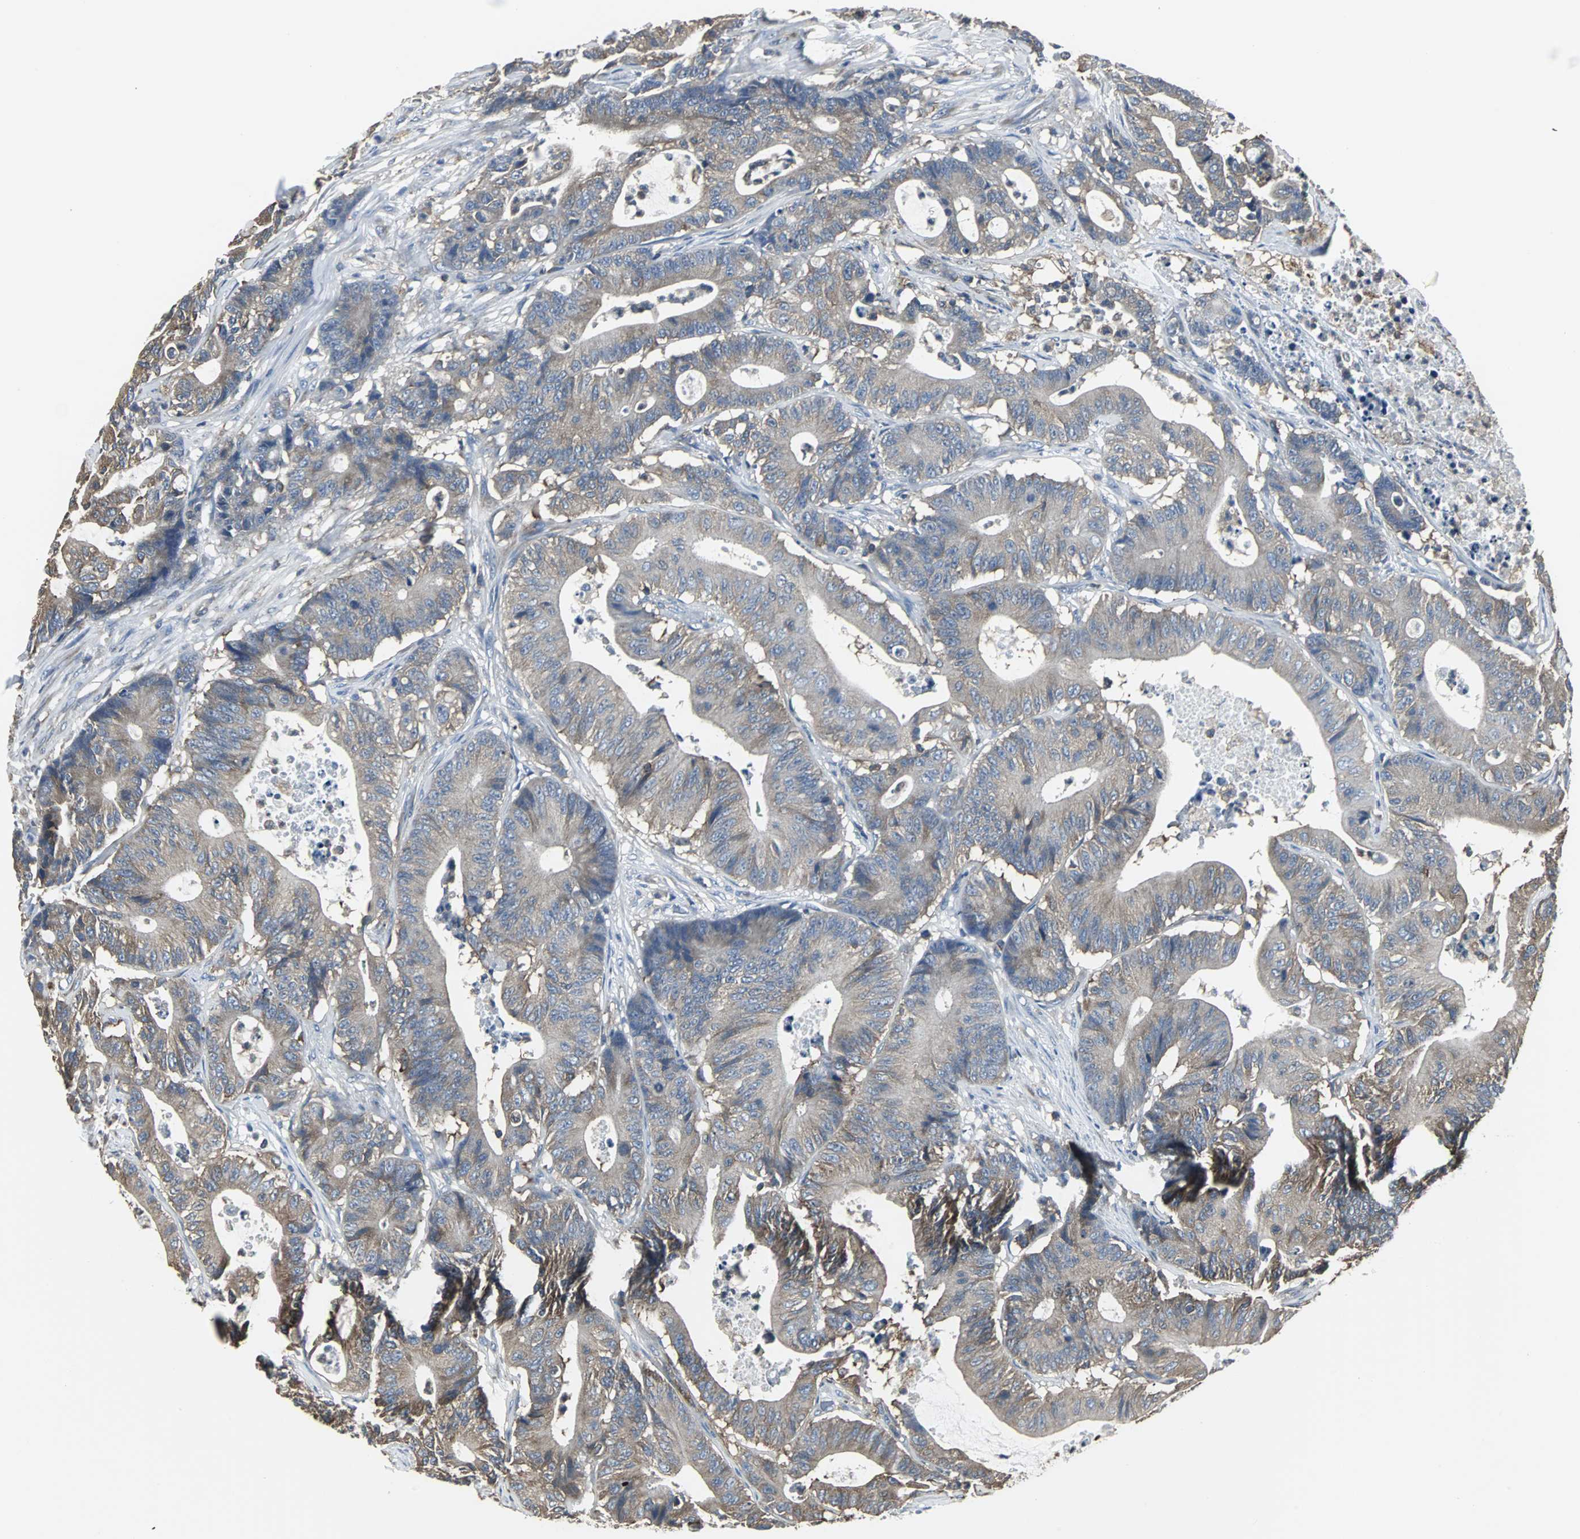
{"staining": {"intensity": "weak", "quantity": ">75%", "location": "cytoplasmic/membranous"}, "tissue": "colorectal cancer", "cell_type": "Tumor cells", "image_type": "cancer", "snomed": [{"axis": "morphology", "description": "Adenocarcinoma, NOS"}, {"axis": "topography", "description": "Colon"}], "caption": "A high-resolution micrograph shows immunohistochemistry staining of colorectal adenocarcinoma, which reveals weak cytoplasmic/membranous staining in about >75% of tumor cells.", "gene": "LRRFIP1", "patient": {"sex": "female", "age": 84}}